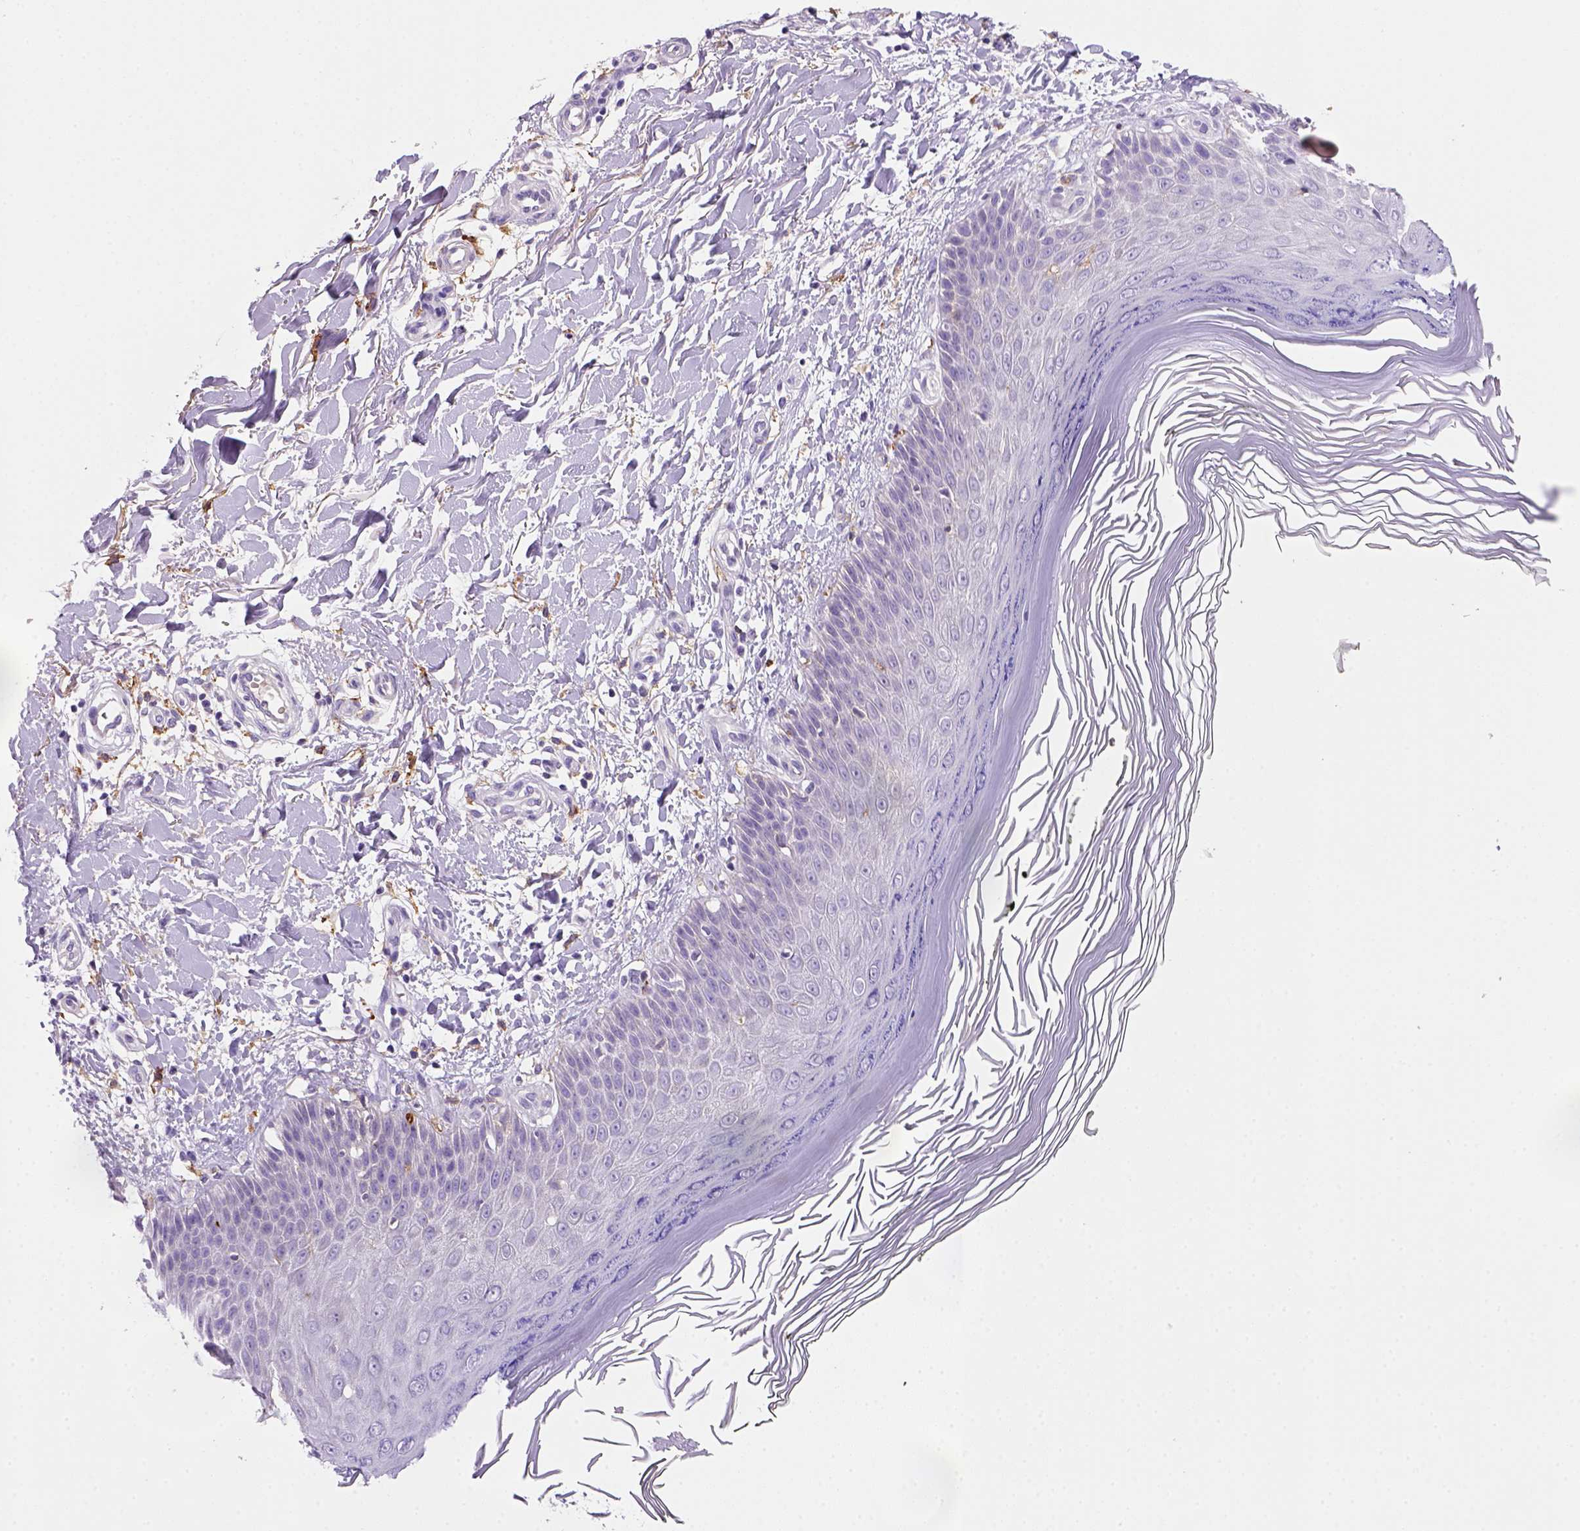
{"staining": {"intensity": "negative", "quantity": "none", "location": "none"}, "tissue": "skin", "cell_type": "Fibroblasts", "image_type": "normal", "snomed": [{"axis": "morphology", "description": "Normal tissue, NOS"}, {"axis": "topography", "description": "Skin"}], "caption": "IHC histopathology image of normal skin: skin stained with DAB shows no significant protein expression in fibroblasts. The staining was performed using DAB (3,3'-diaminobenzidine) to visualize the protein expression in brown, while the nuclei were stained in blue with hematoxylin (Magnification: 20x).", "gene": "CD14", "patient": {"sex": "female", "age": 62}}